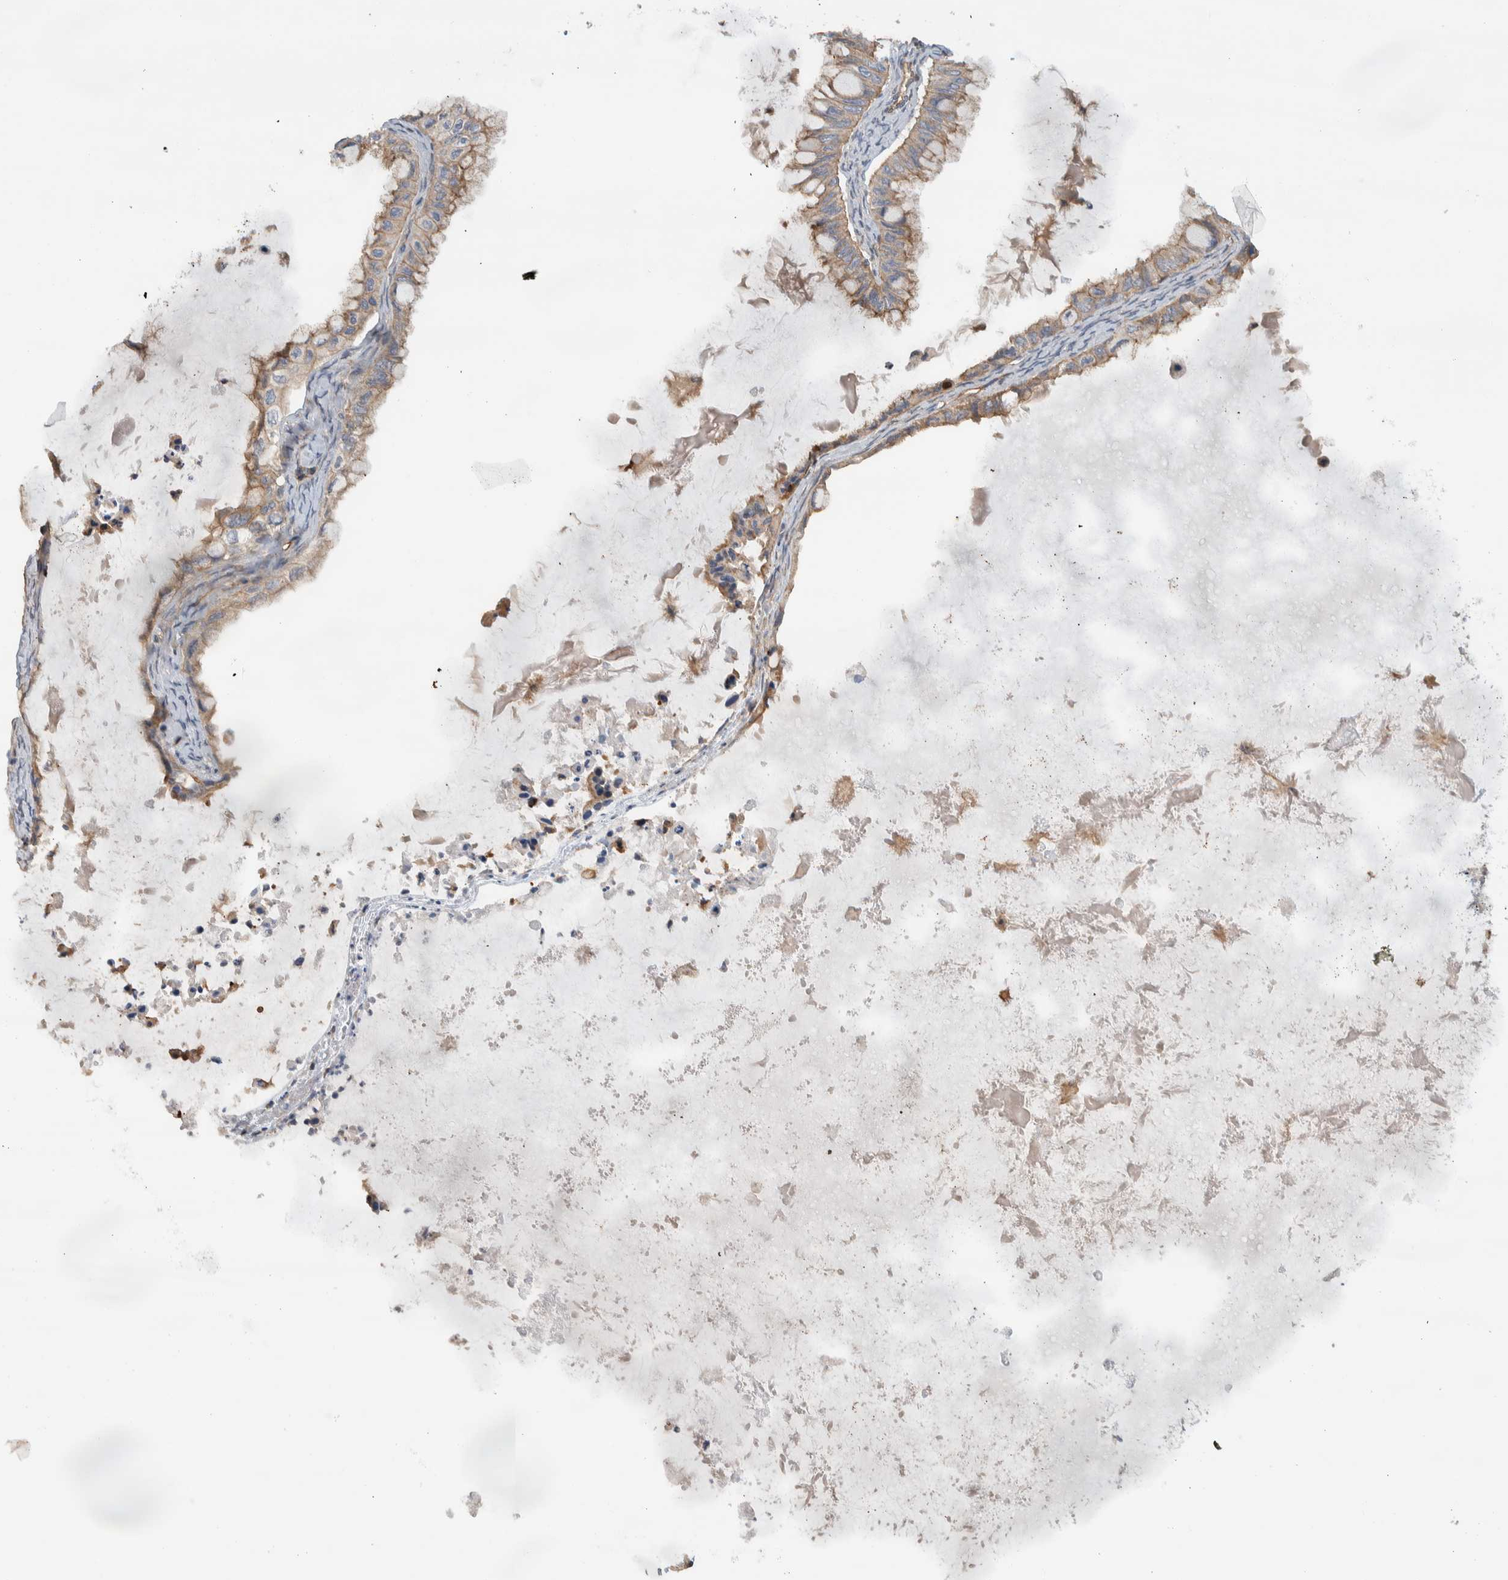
{"staining": {"intensity": "moderate", "quantity": "25%-75%", "location": "cytoplasmic/membranous"}, "tissue": "ovarian cancer", "cell_type": "Tumor cells", "image_type": "cancer", "snomed": [{"axis": "morphology", "description": "Cystadenocarcinoma, mucinous, NOS"}, {"axis": "topography", "description": "Ovary"}], "caption": "Ovarian mucinous cystadenocarcinoma stained with a protein marker shows moderate staining in tumor cells.", "gene": "MPRIP", "patient": {"sex": "female", "age": 80}}